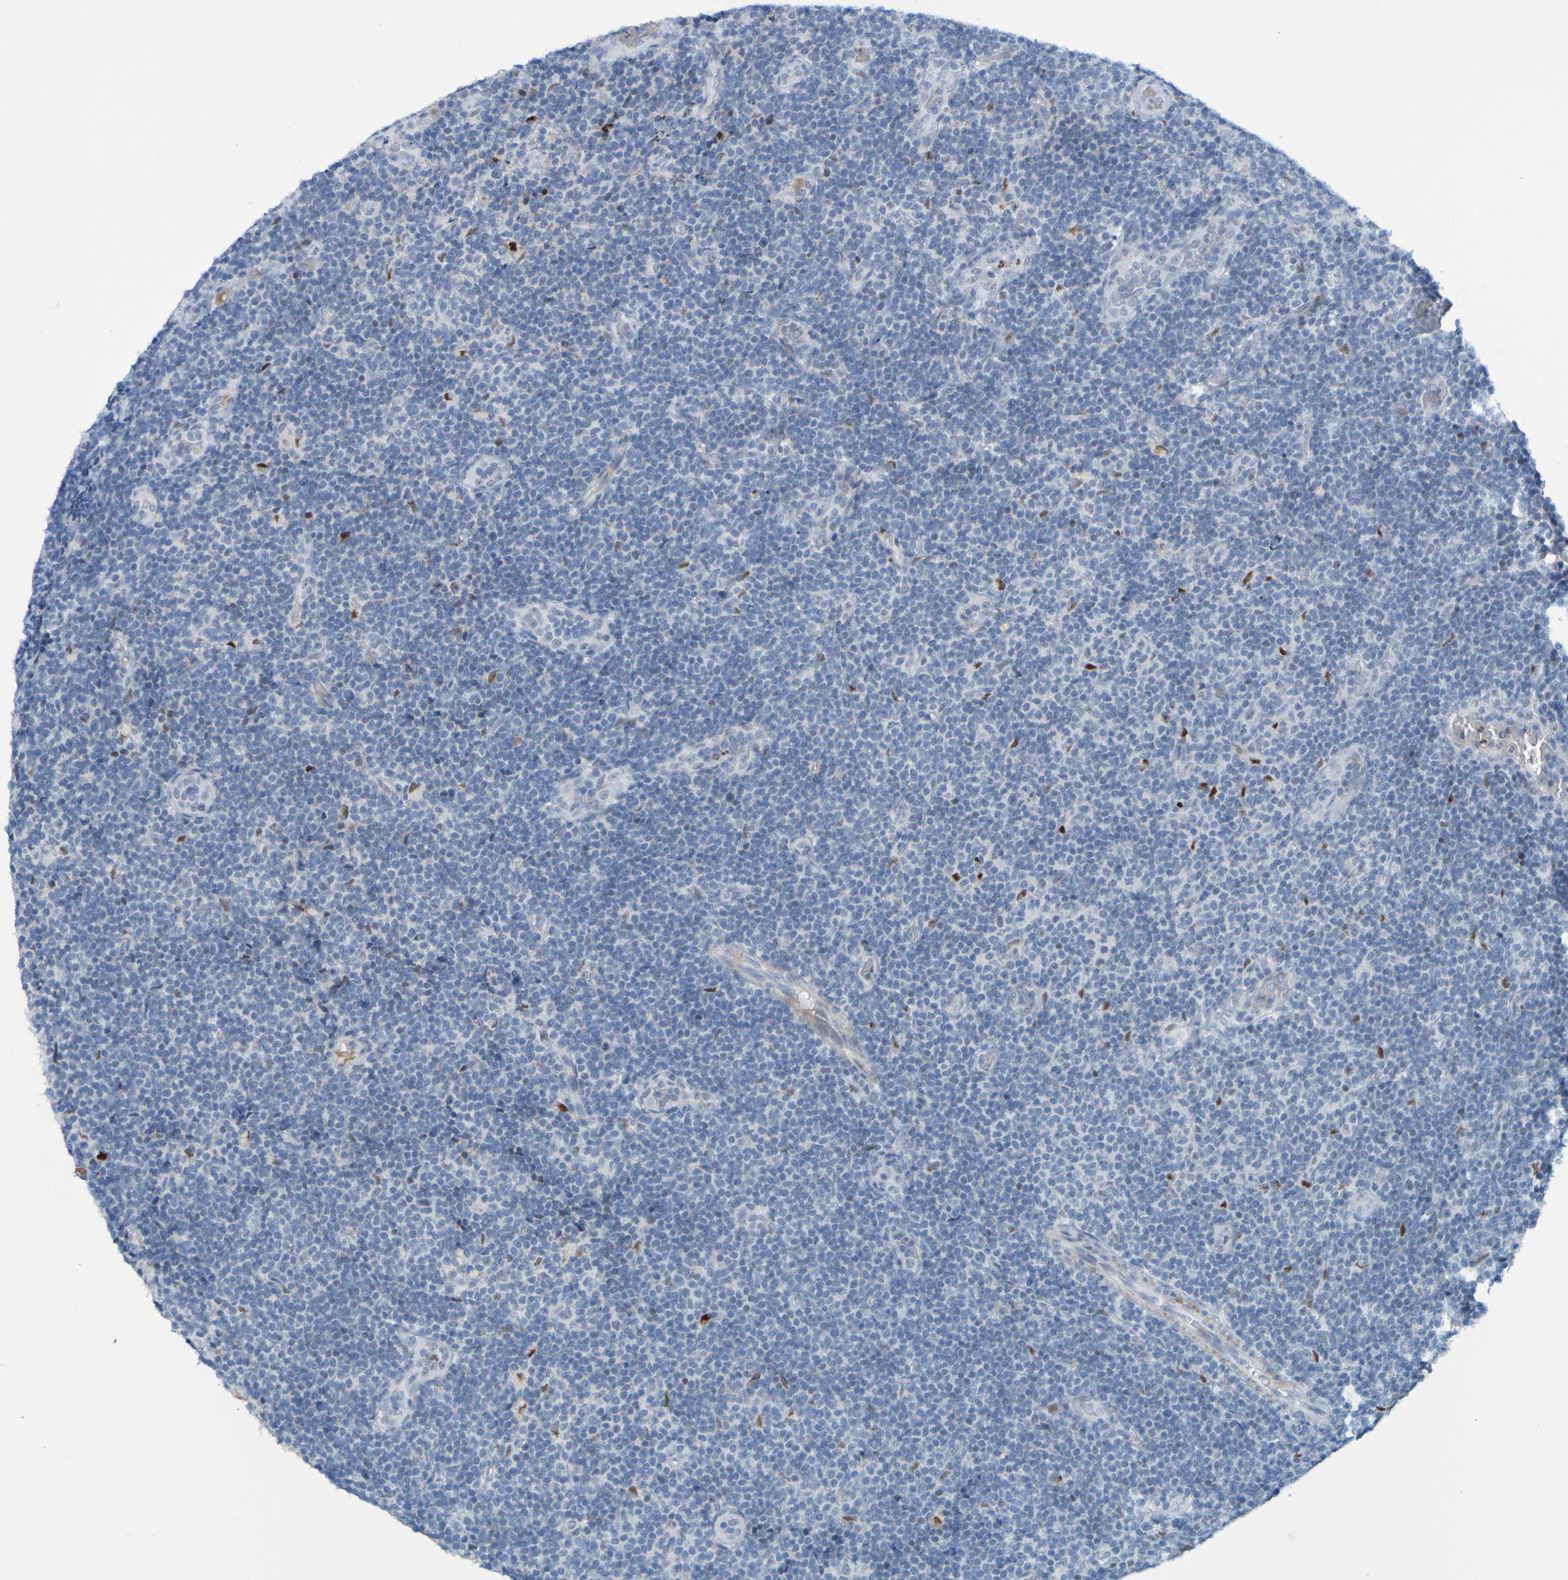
{"staining": {"intensity": "negative", "quantity": "none", "location": "none"}, "tissue": "lymphoma", "cell_type": "Tumor cells", "image_type": "cancer", "snomed": [{"axis": "morphology", "description": "Malignant lymphoma, non-Hodgkin's type, Low grade"}, {"axis": "topography", "description": "Lymph node"}], "caption": "Tumor cells are negative for brown protein staining in low-grade malignant lymphoma, non-Hodgkin's type. (Immunohistochemistry, brightfield microscopy, high magnification).", "gene": "USP36", "patient": {"sex": "male", "age": 83}}